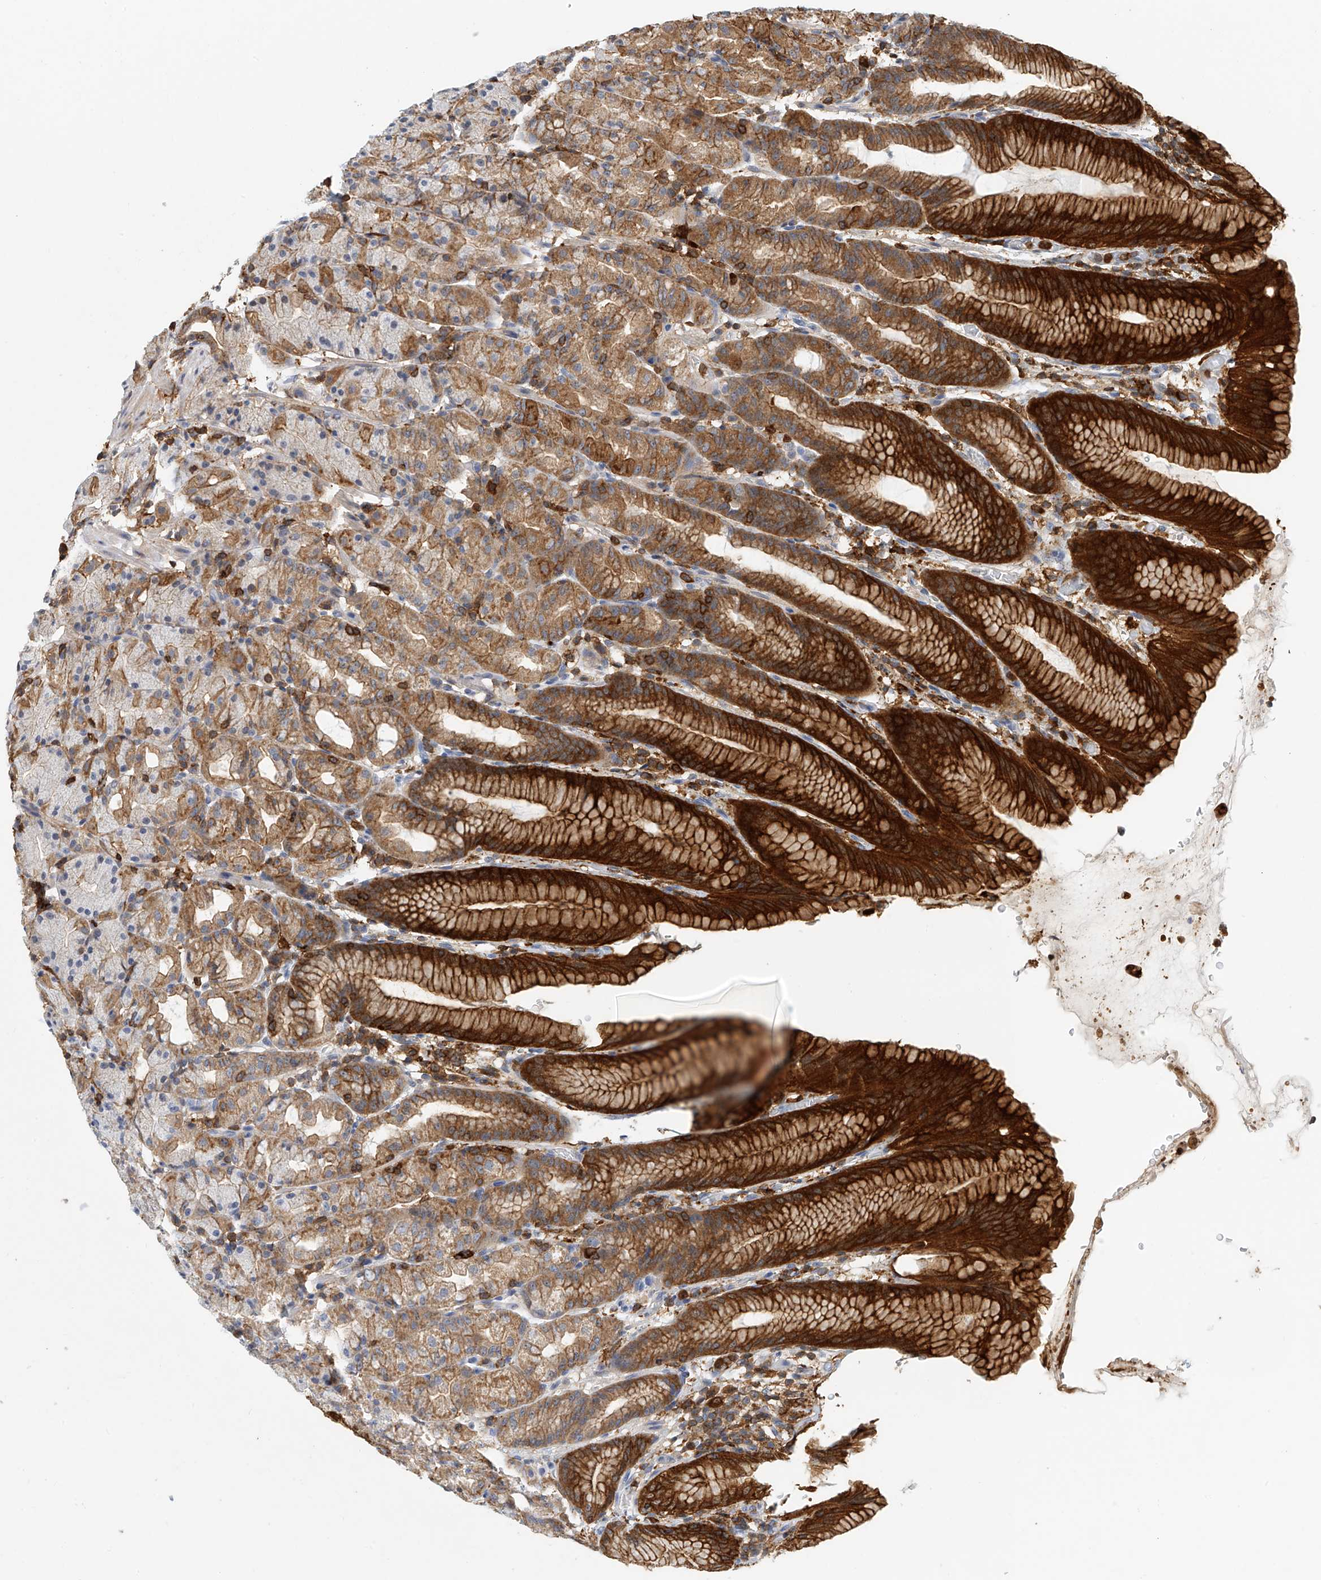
{"staining": {"intensity": "strong", "quantity": "25%-75%", "location": "cytoplasmic/membranous"}, "tissue": "stomach", "cell_type": "Glandular cells", "image_type": "normal", "snomed": [{"axis": "morphology", "description": "Normal tissue, NOS"}, {"axis": "topography", "description": "Stomach, upper"}], "caption": "Immunohistochemistry (IHC) staining of benign stomach, which demonstrates high levels of strong cytoplasmic/membranous expression in about 25%-75% of glandular cells indicating strong cytoplasmic/membranous protein positivity. The staining was performed using DAB (3,3'-diaminobenzidine) (brown) for protein detection and nuclei were counterstained in hematoxylin (blue).", "gene": "MICAL1", "patient": {"sex": "male", "age": 48}}